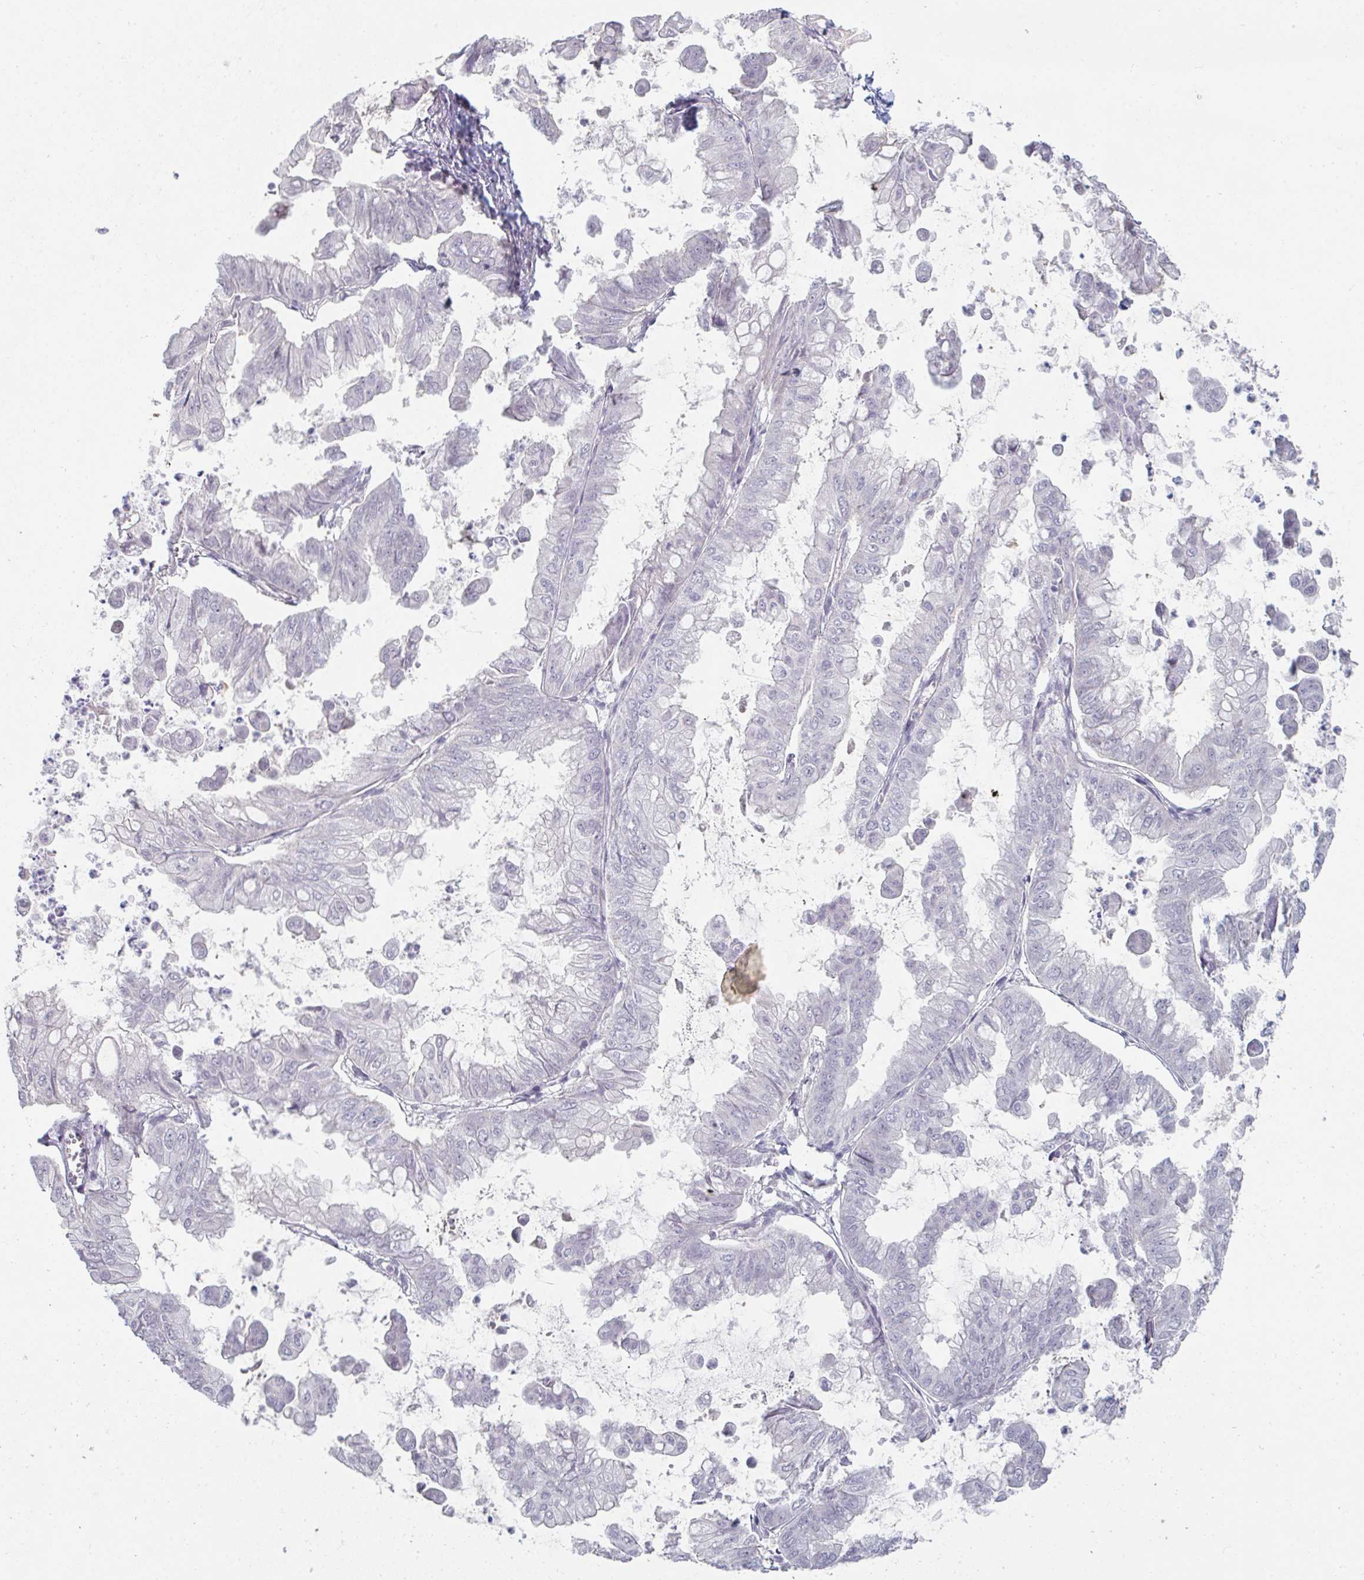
{"staining": {"intensity": "negative", "quantity": "none", "location": "none"}, "tissue": "stomach cancer", "cell_type": "Tumor cells", "image_type": "cancer", "snomed": [{"axis": "morphology", "description": "Adenocarcinoma, NOS"}, {"axis": "topography", "description": "Stomach, upper"}], "caption": "A high-resolution histopathology image shows immunohistochemistry staining of stomach cancer (adenocarcinoma), which demonstrates no significant expression in tumor cells.", "gene": "ZNF214", "patient": {"sex": "male", "age": 80}}